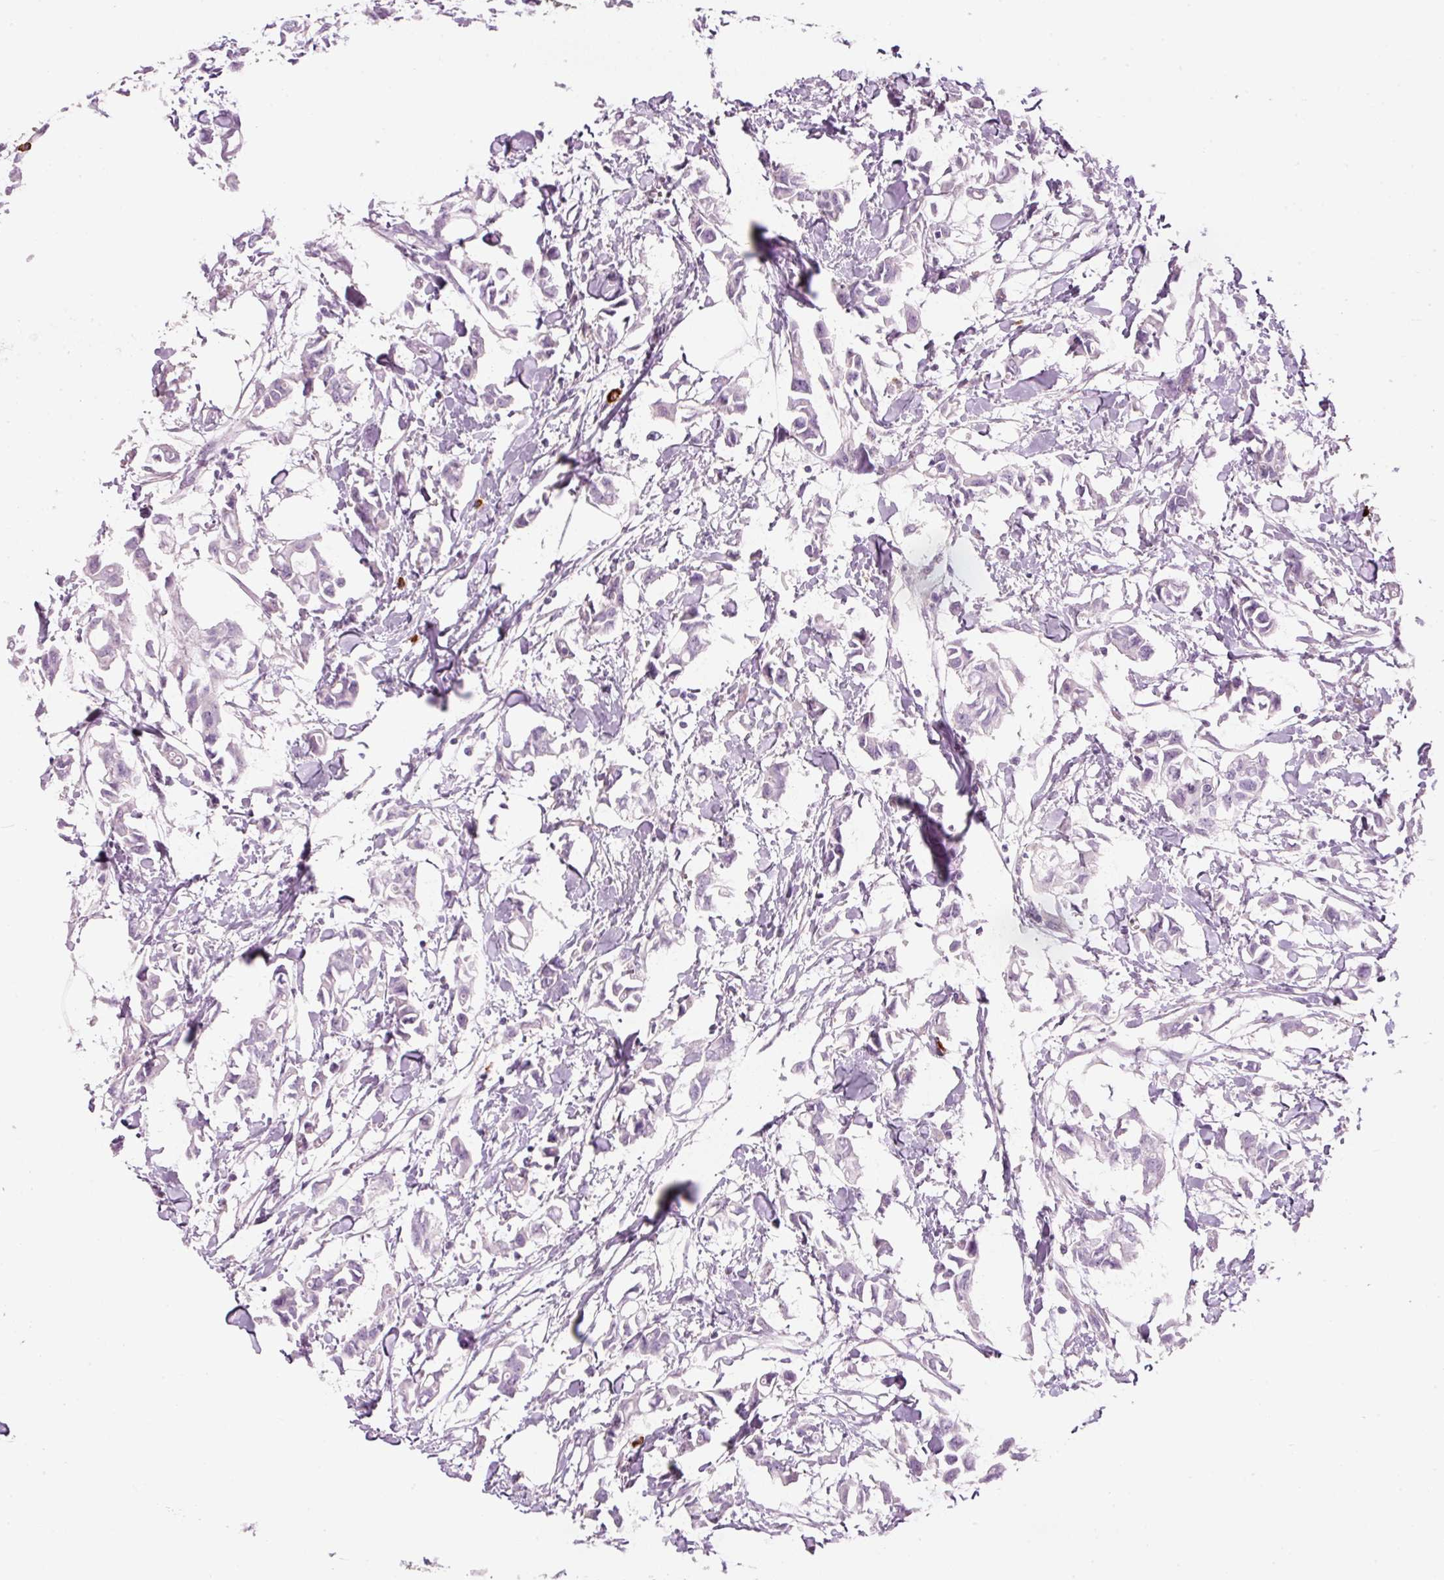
{"staining": {"intensity": "negative", "quantity": "none", "location": "none"}, "tissue": "breast cancer", "cell_type": "Tumor cells", "image_type": "cancer", "snomed": [{"axis": "morphology", "description": "Duct carcinoma"}, {"axis": "topography", "description": "Breast"}], "caption": "Tumor cells show no significant positivity in breast cancer (infiltrating ductal carcinoma).", "gene": "MAP3K3", "patient": {"sex": "female", "age": 41}}